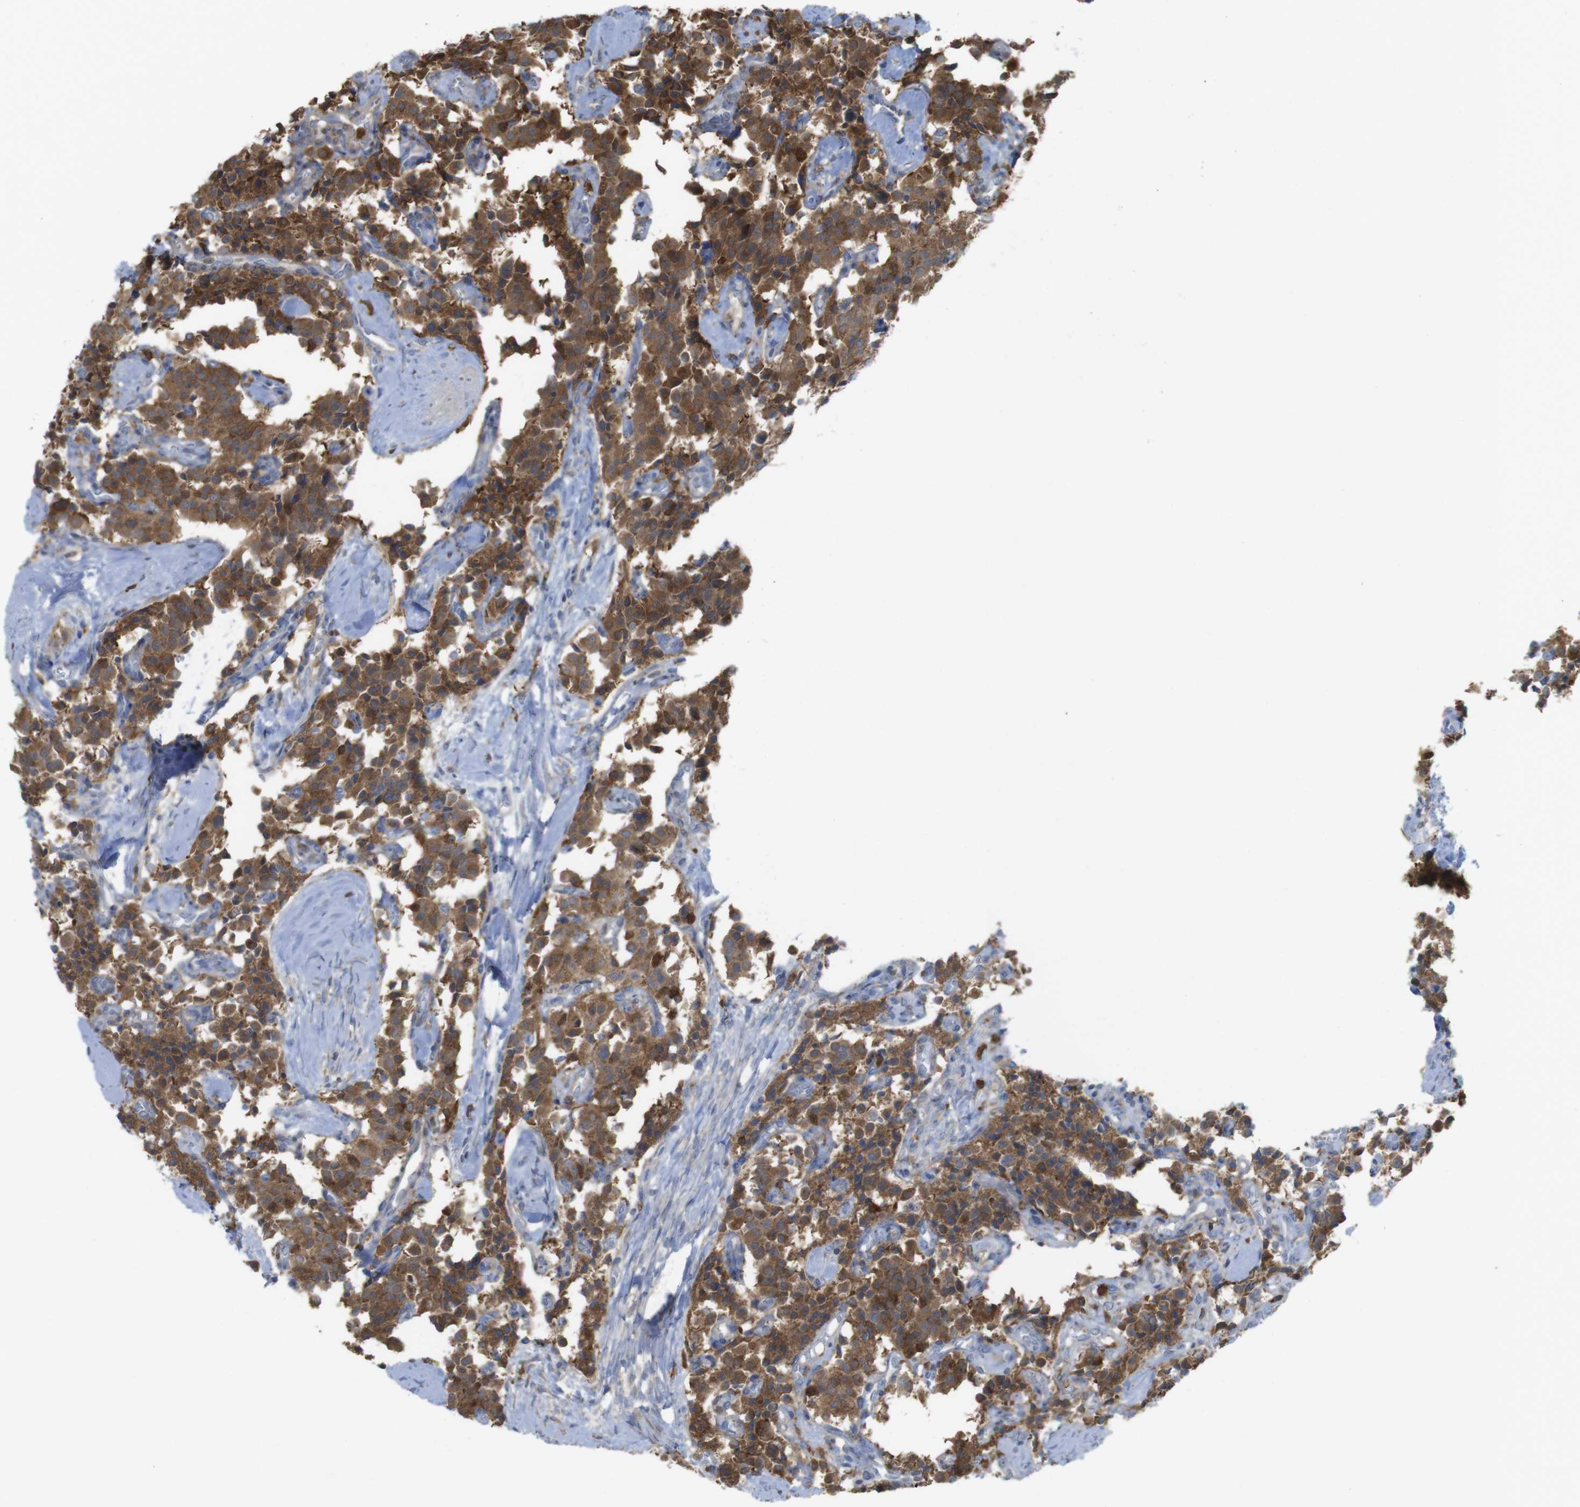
{"staining": {"intensity": "moderate", "quantity": ">75%", "location": "cytoplasmic/membranous"}, "tissue": "carcinoid", "cell_type": "Tumor cells", "image_type": "cancer", "snomed": [{"axis": "morphology", "description": "Carcinoid, malignant, NOS"}, {"axis": "topography", "description": "Lung"}], "caption": "Protein expression analysis of malignant carcinoid demonstrates moderate cytoplasmic/membranous staining in approximately >75% of tumor cells.", "gene": "PRKCD", "patient": {"sex": "male", "age": 30}}